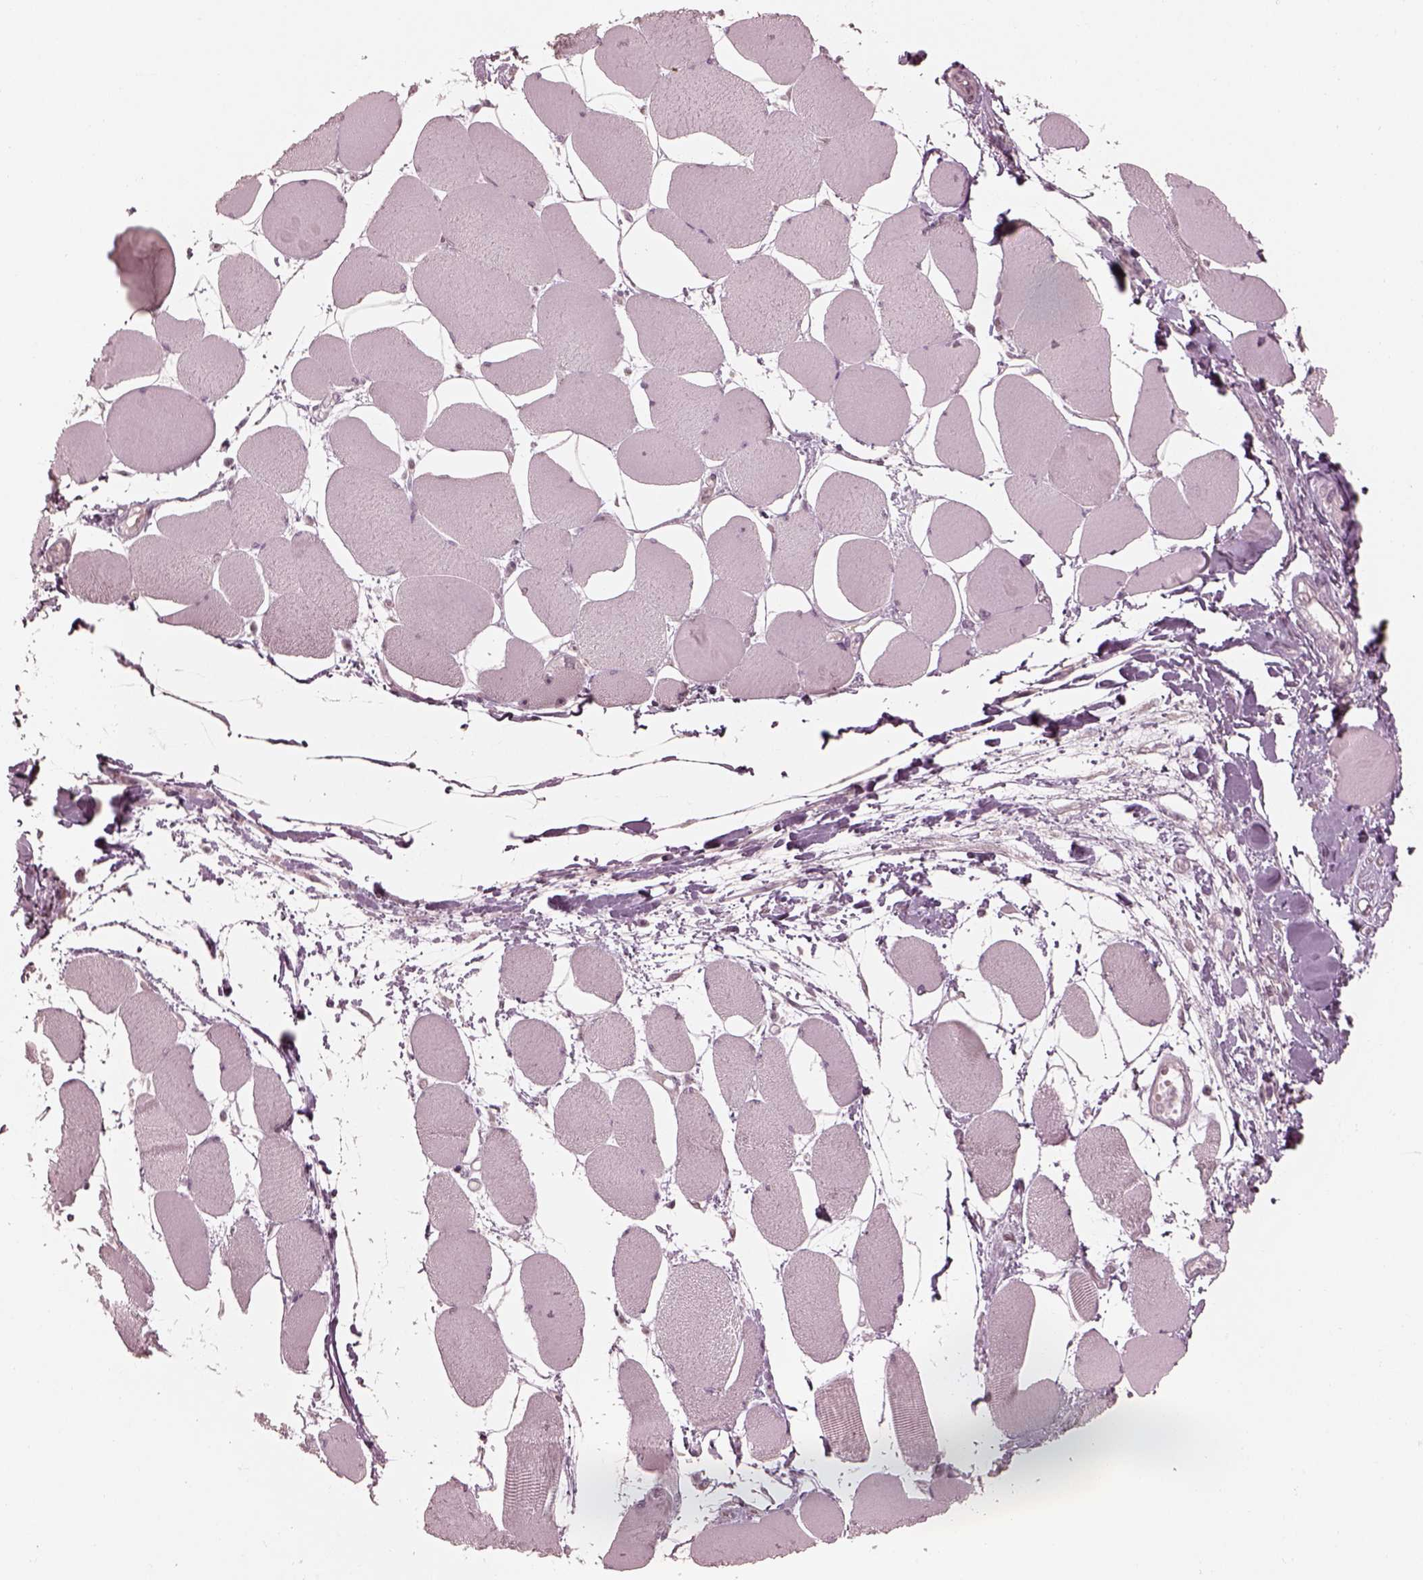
{"staining": {"intensity": "negative", "quantity": "none", "location": "none"}, "tissue": "skeletal muscle", "cell_type": "Myocytes", "image_type": "normal", "snomed": [{"axis": "morphology", "description": "Normal tissue, NOS"}, {"axis": "topography", "description": "Skeletal muscle"}], "caption": "Immunohistochemical staining of unremarkable human skeletal muscle shows no significant expression in myocytes. Nuclei are stained in blue.", "gene": "IQCB1", "patient": {"sex": "female", "age": 75}}